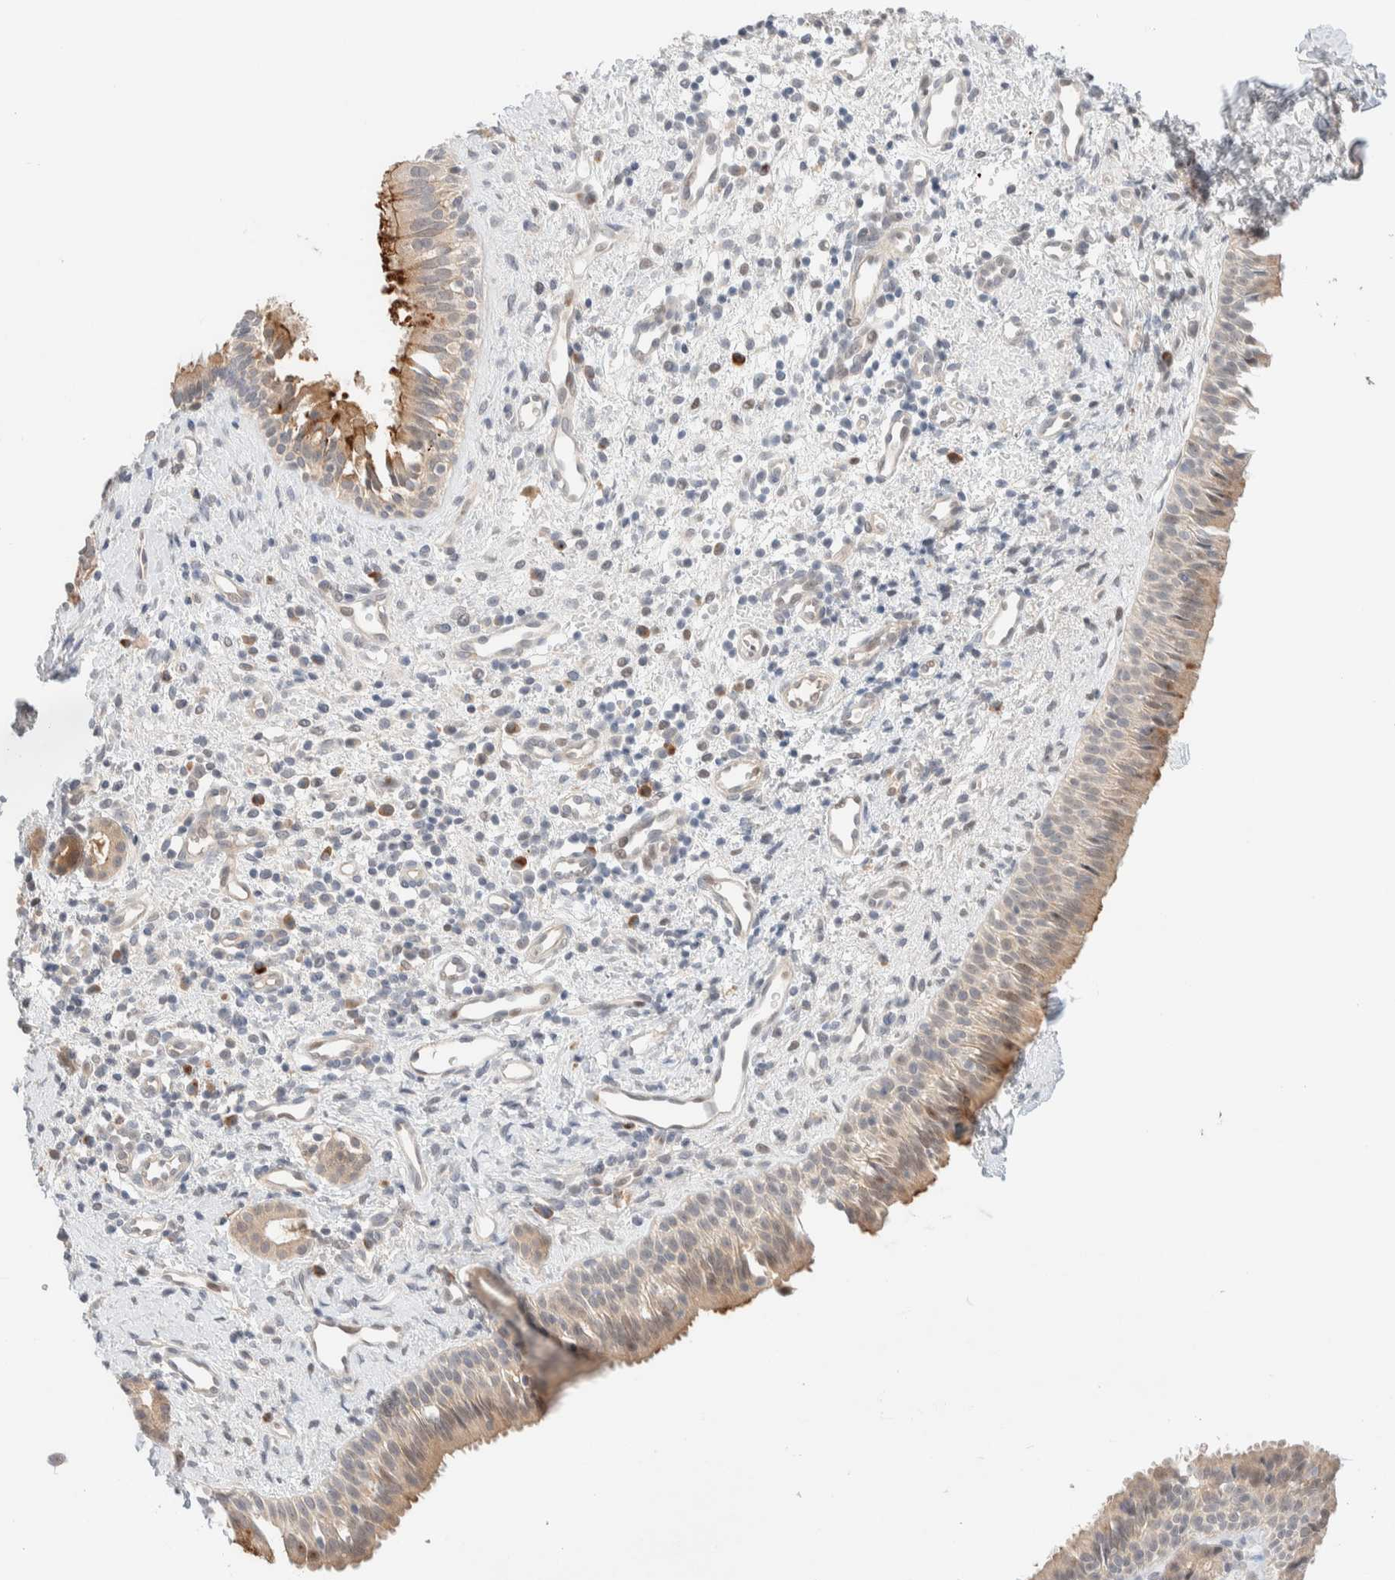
{"staining": {"intensity": "strong", "quantity": "25%-75%", "location": "cytoplasmic/membranous"}, "tissue": "nasopharynx", "cell_type": "Respiratory epithelial cells", "image_type": "normal", "snomed": [{"axis": "morphology", "description": "Normal tissue, NOS"}, {"axis": "topography", "description": "Nasopharynx"}], "caption": "Benign nasopharynx exhibits strong cytoplasmic/membranous expression in about 25%-75% of respiratory epithelial cells.", "gene": "CHKA", "patient": {"sex": "male", "age": 22}}